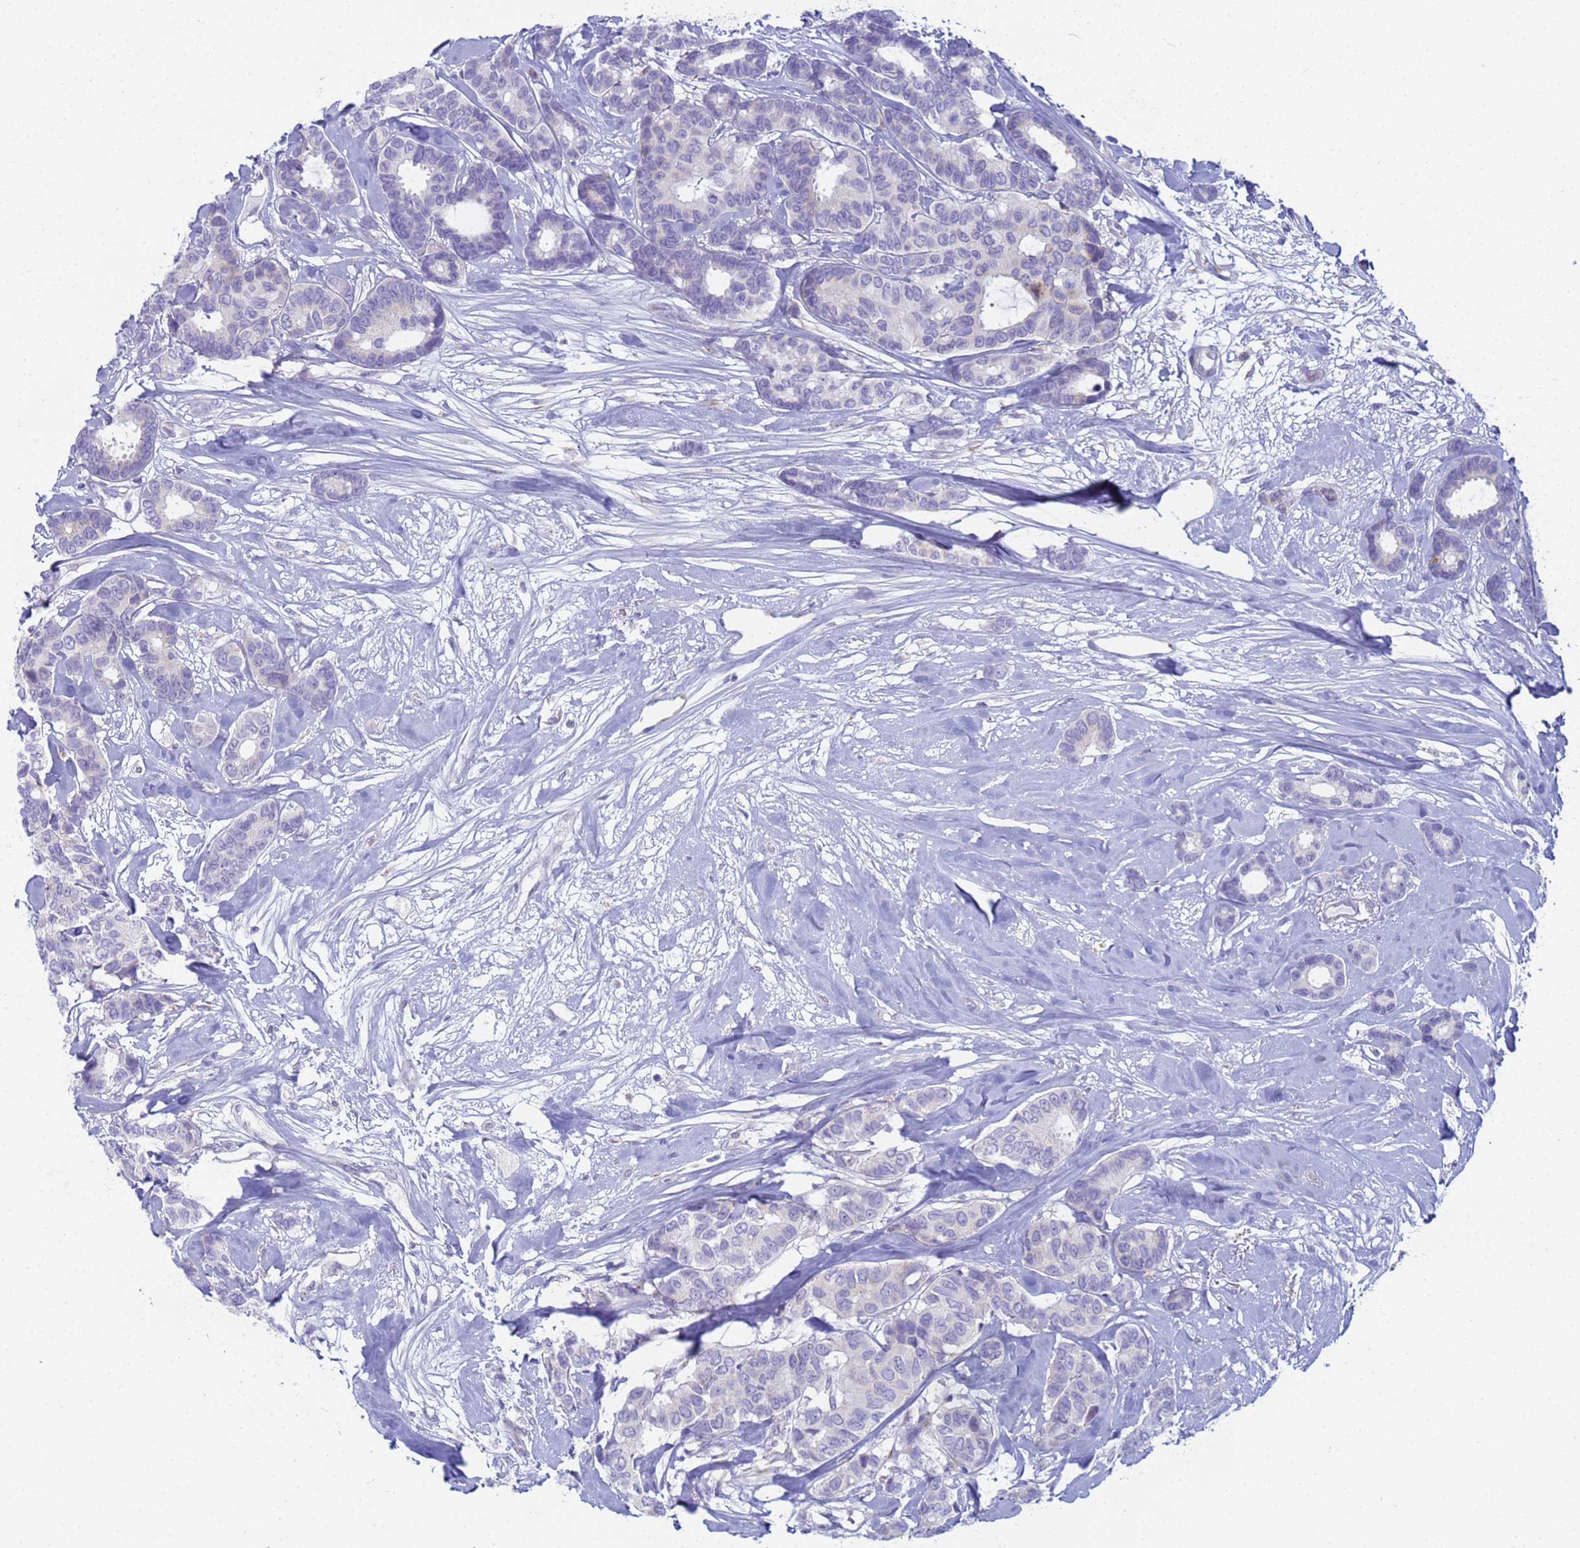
{"staining": {"intensity": "negative", "quantity": "none", "location": "none"}, "tissue": "breast cancer", "cell_type": "Tumor cells", "image_type": "cancer", "snomed": [{"axis": "morphology", "description": "Duct carcinoma"}, {"axis": "topography", "description": "Breast"}], "caption": "The immunohistochemistry (IHC) photomicrograph has no significant staining in tumor cells of infiltrating ductal carcinoma (breast) tissue. (Brightfield microscopy of DAB (3,3'-diaminobenzidine) immunohistochemistry (IHC) at high magnification).", "gene": "CR1", "patient": {"sex": "female", "age": 87}}